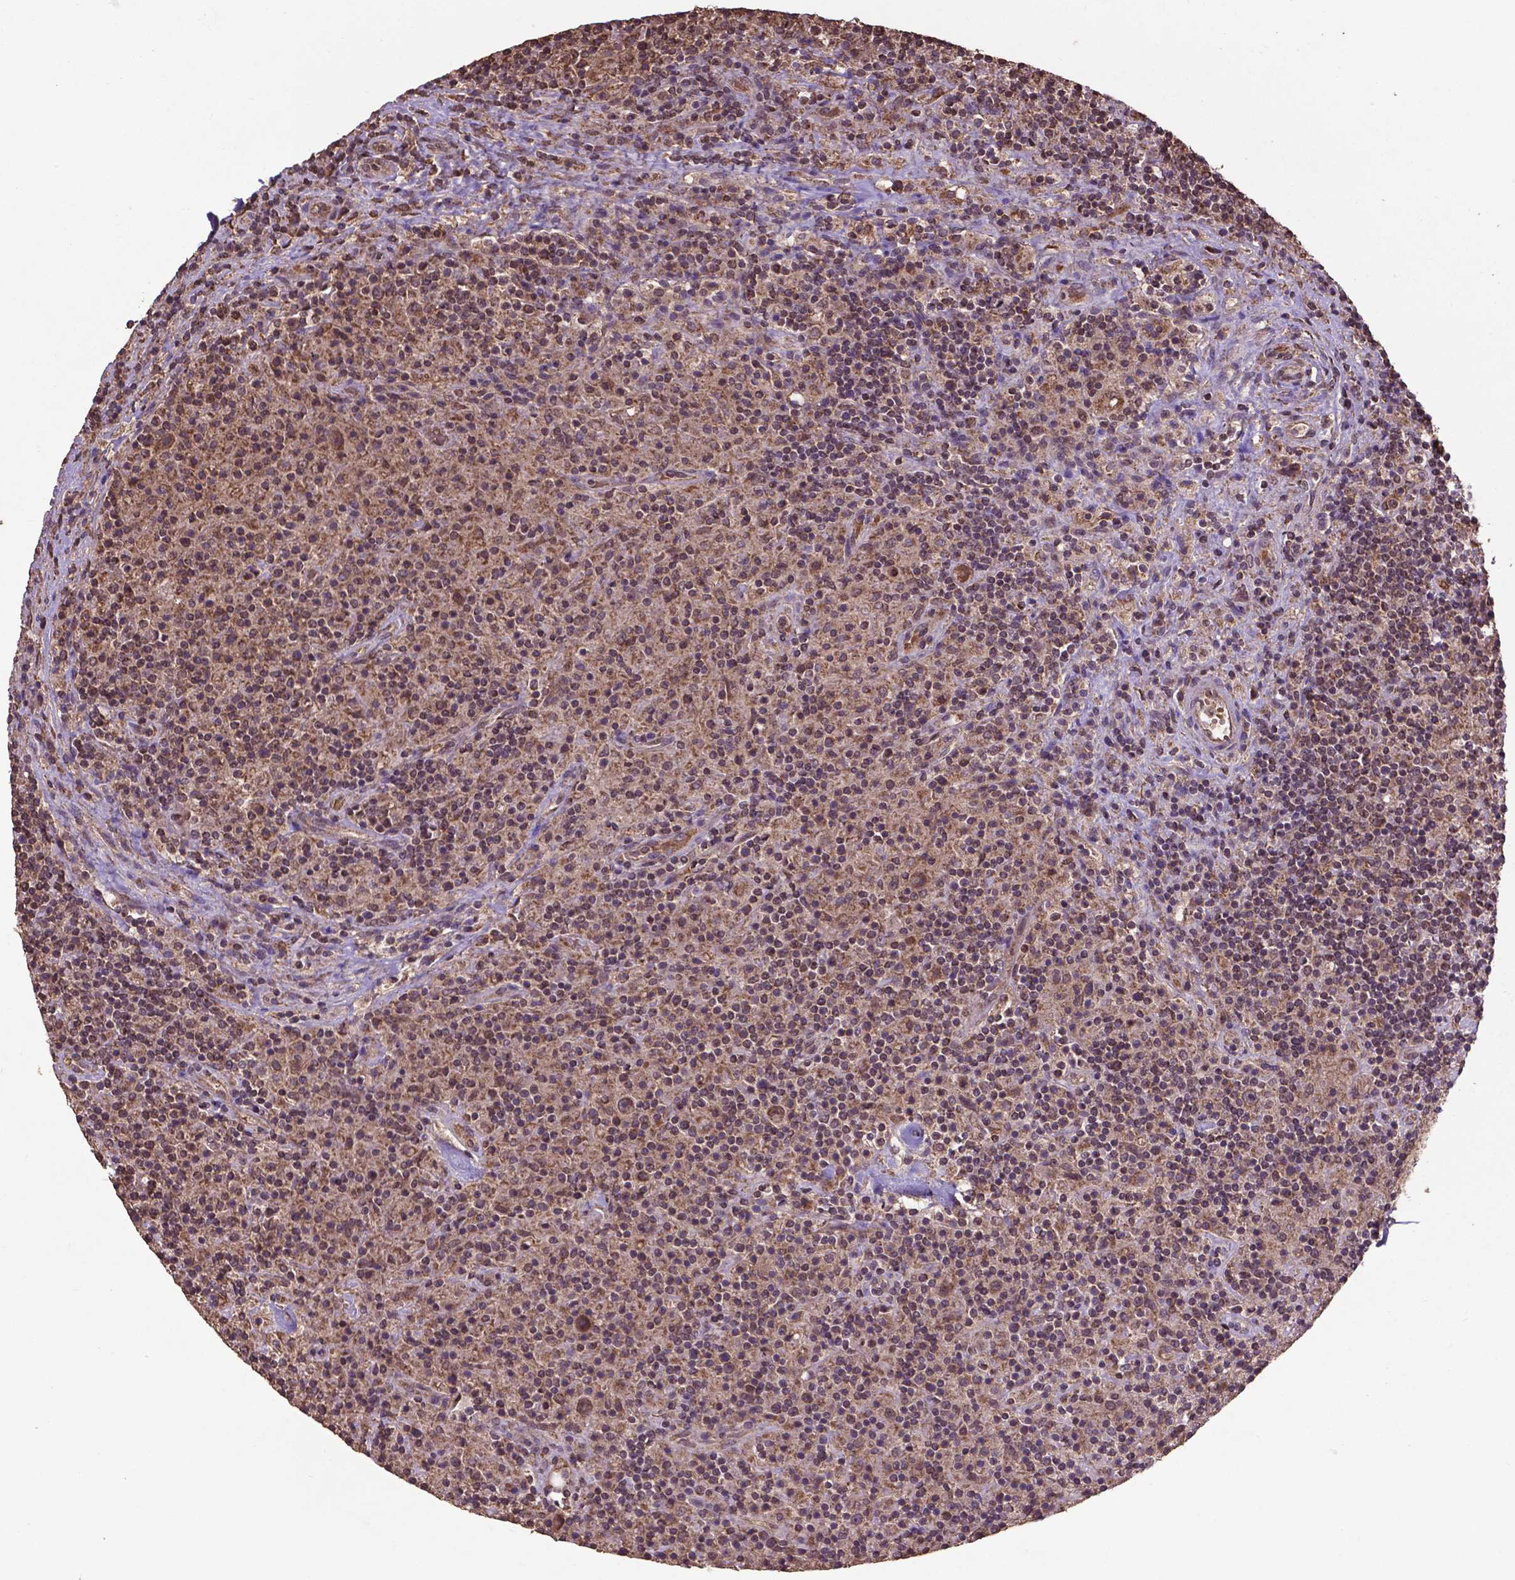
{"staining": {"intensity": "moderate", "quantity": ">75%", "location": "cytoplasmic/membranous,nuclear"}, "tissue": "lymphoma", "cell_type": "Tumor cells", "image_type": "cancer", "snomed": [{"axis": "morphology", "description": "Hodgkin's disease, NOS"}, {"axis": "topography", "description": "Lymph node"}], "caption": "Immunohistochemistry of lymphoma reveals medium levels of moderate cytoplasmic/membranous and nuclear positivity in about >75% of tumor cells.", "gene": "DCAF1", "patient": {"sex": "male", "age": 70}}